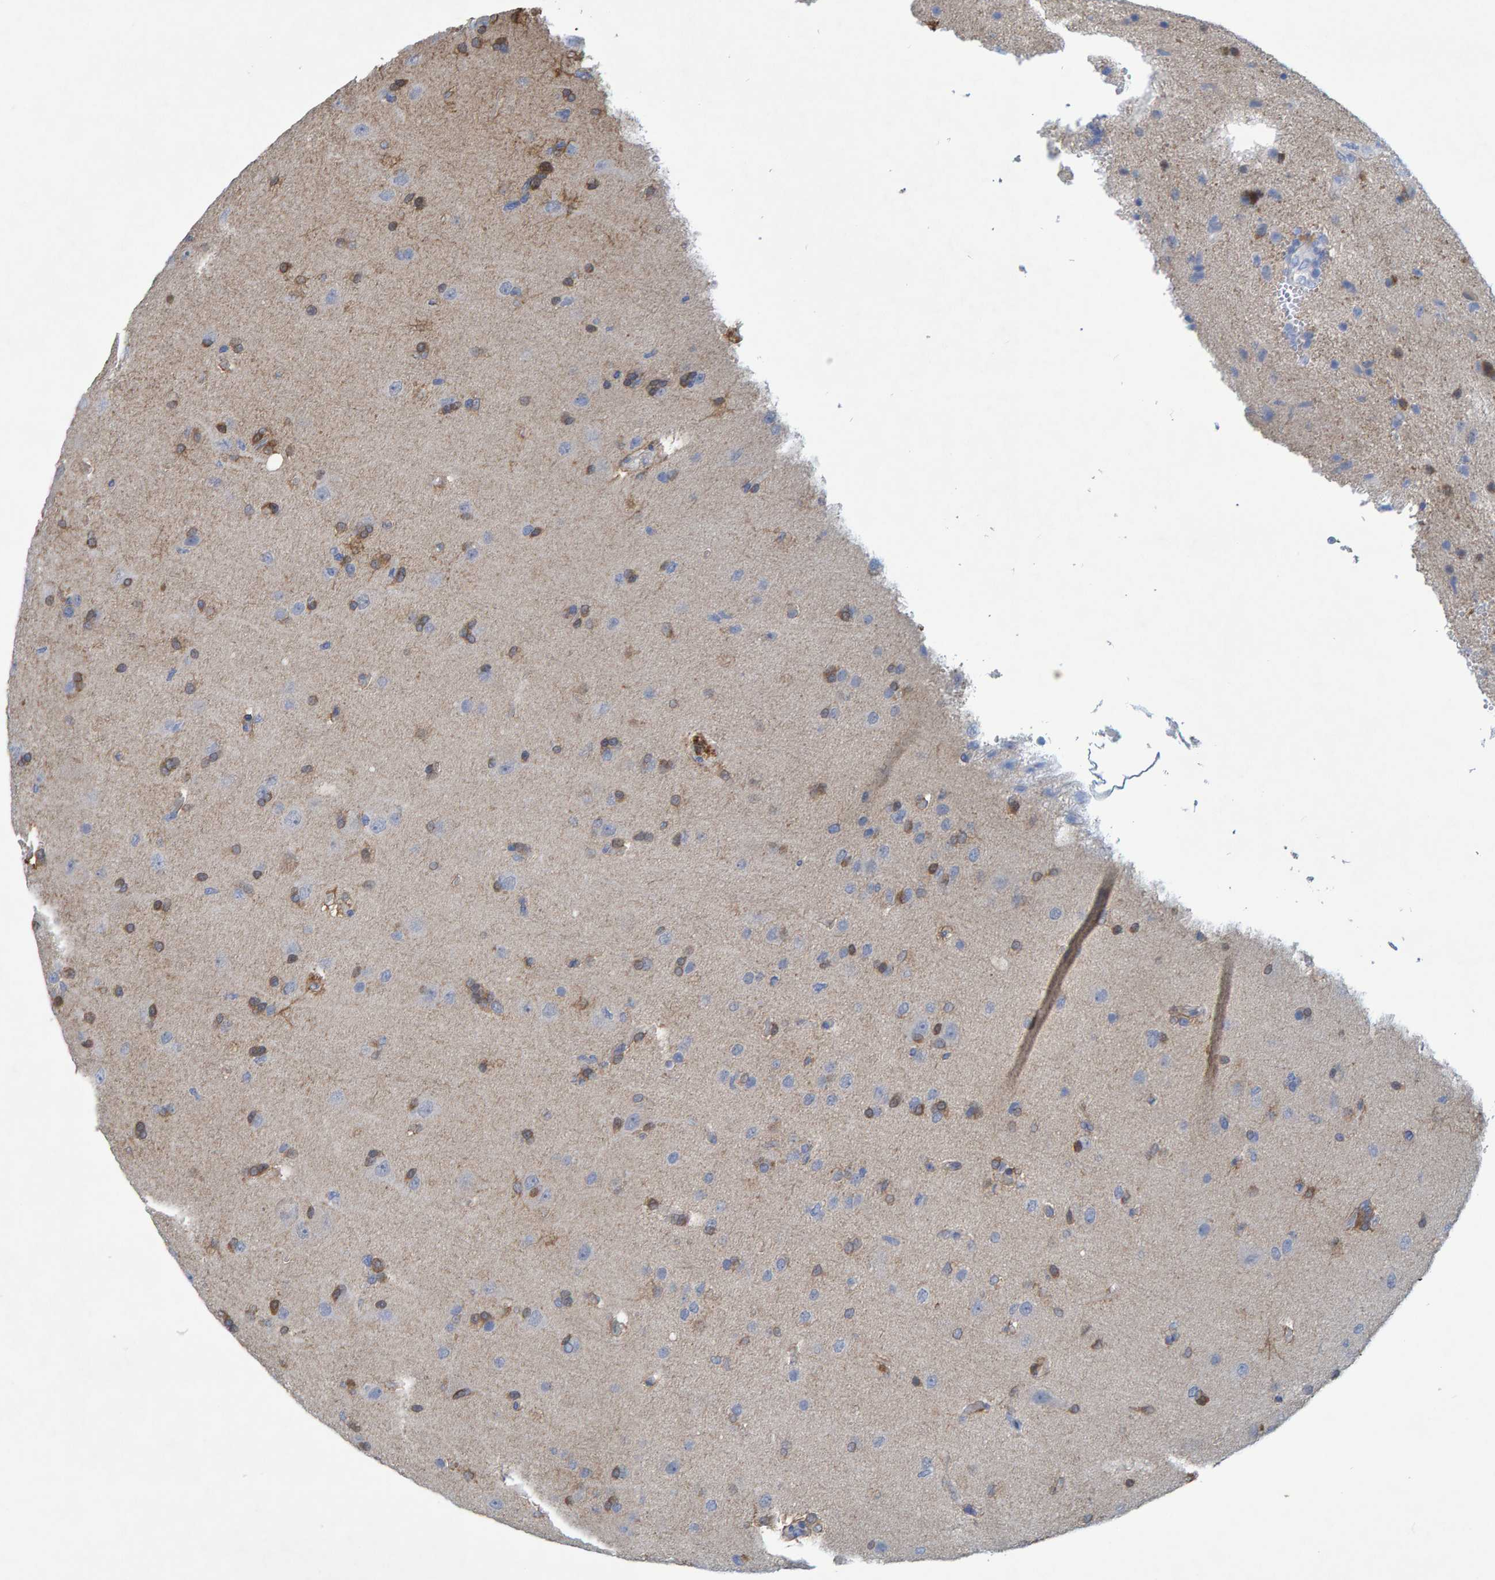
{"staining": {"intensity": "moderate", "quantity": "<25%", "location": "cytoplasmic/membranous"}, "tissue": "glioma", "cell_type": "Tumor cells", "image_type": "cancer", "snomed": [{"axis": "morphology", "description": "Glioma, malignant, High grade"}, {"axis": "topography", "description": "Brain"}], "caption": "High-grade glioma (malignant) stained with immunohistochemistry exhibits moderate cytoplasmic/membranous positivity in approximately <25% of tumor cells.", "gene": "ALAD", "patient": {"sex": "male", "age": 72}}